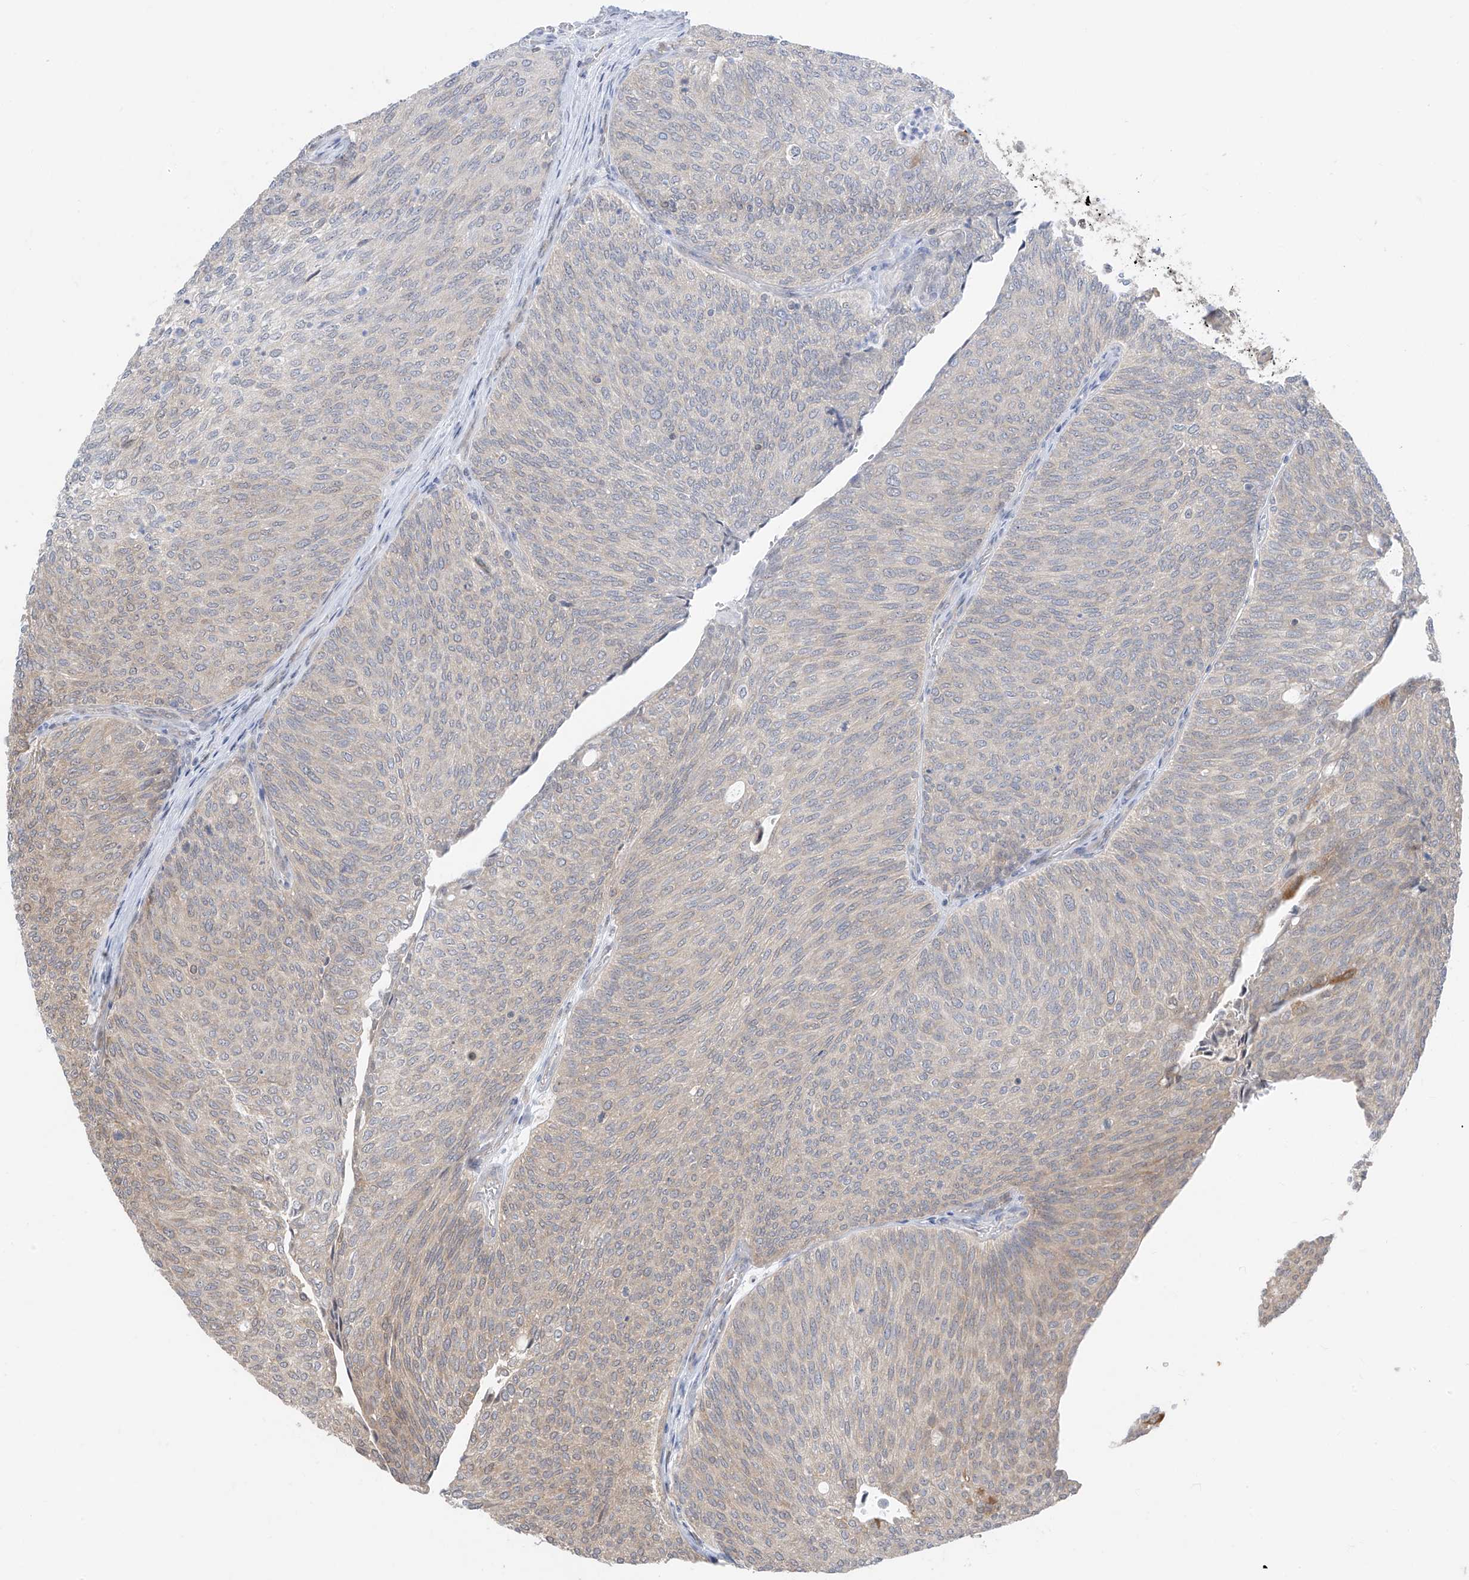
{"staining": {"intensity": "weak", "quantity": "<25%", "location": "cytoplasmic/membranous"}, "tissue": "urothelial cancer", "cell_type": "Tumor cells", "image_type": "cancer", "snomed": [{"axis": "morphology", "description": "Urothelial carcinoma, Low grade"}, {"axis": "topography", "description": "Urinary bladder"}], "caption": "Immunohistochemistry micrograph of neoplastic tissue: low-grade urothelial carcinoma stained with DAB displays no significant protein positivity in tumor cells. Brightfield microscopy of IHC stained with DAB (3,3'-diaminobenzidine) (brown) and hematoxylin (blue), captured at high magnification.", "gene": "TTC38", "patient": {"sex": "female", "age": 79}}